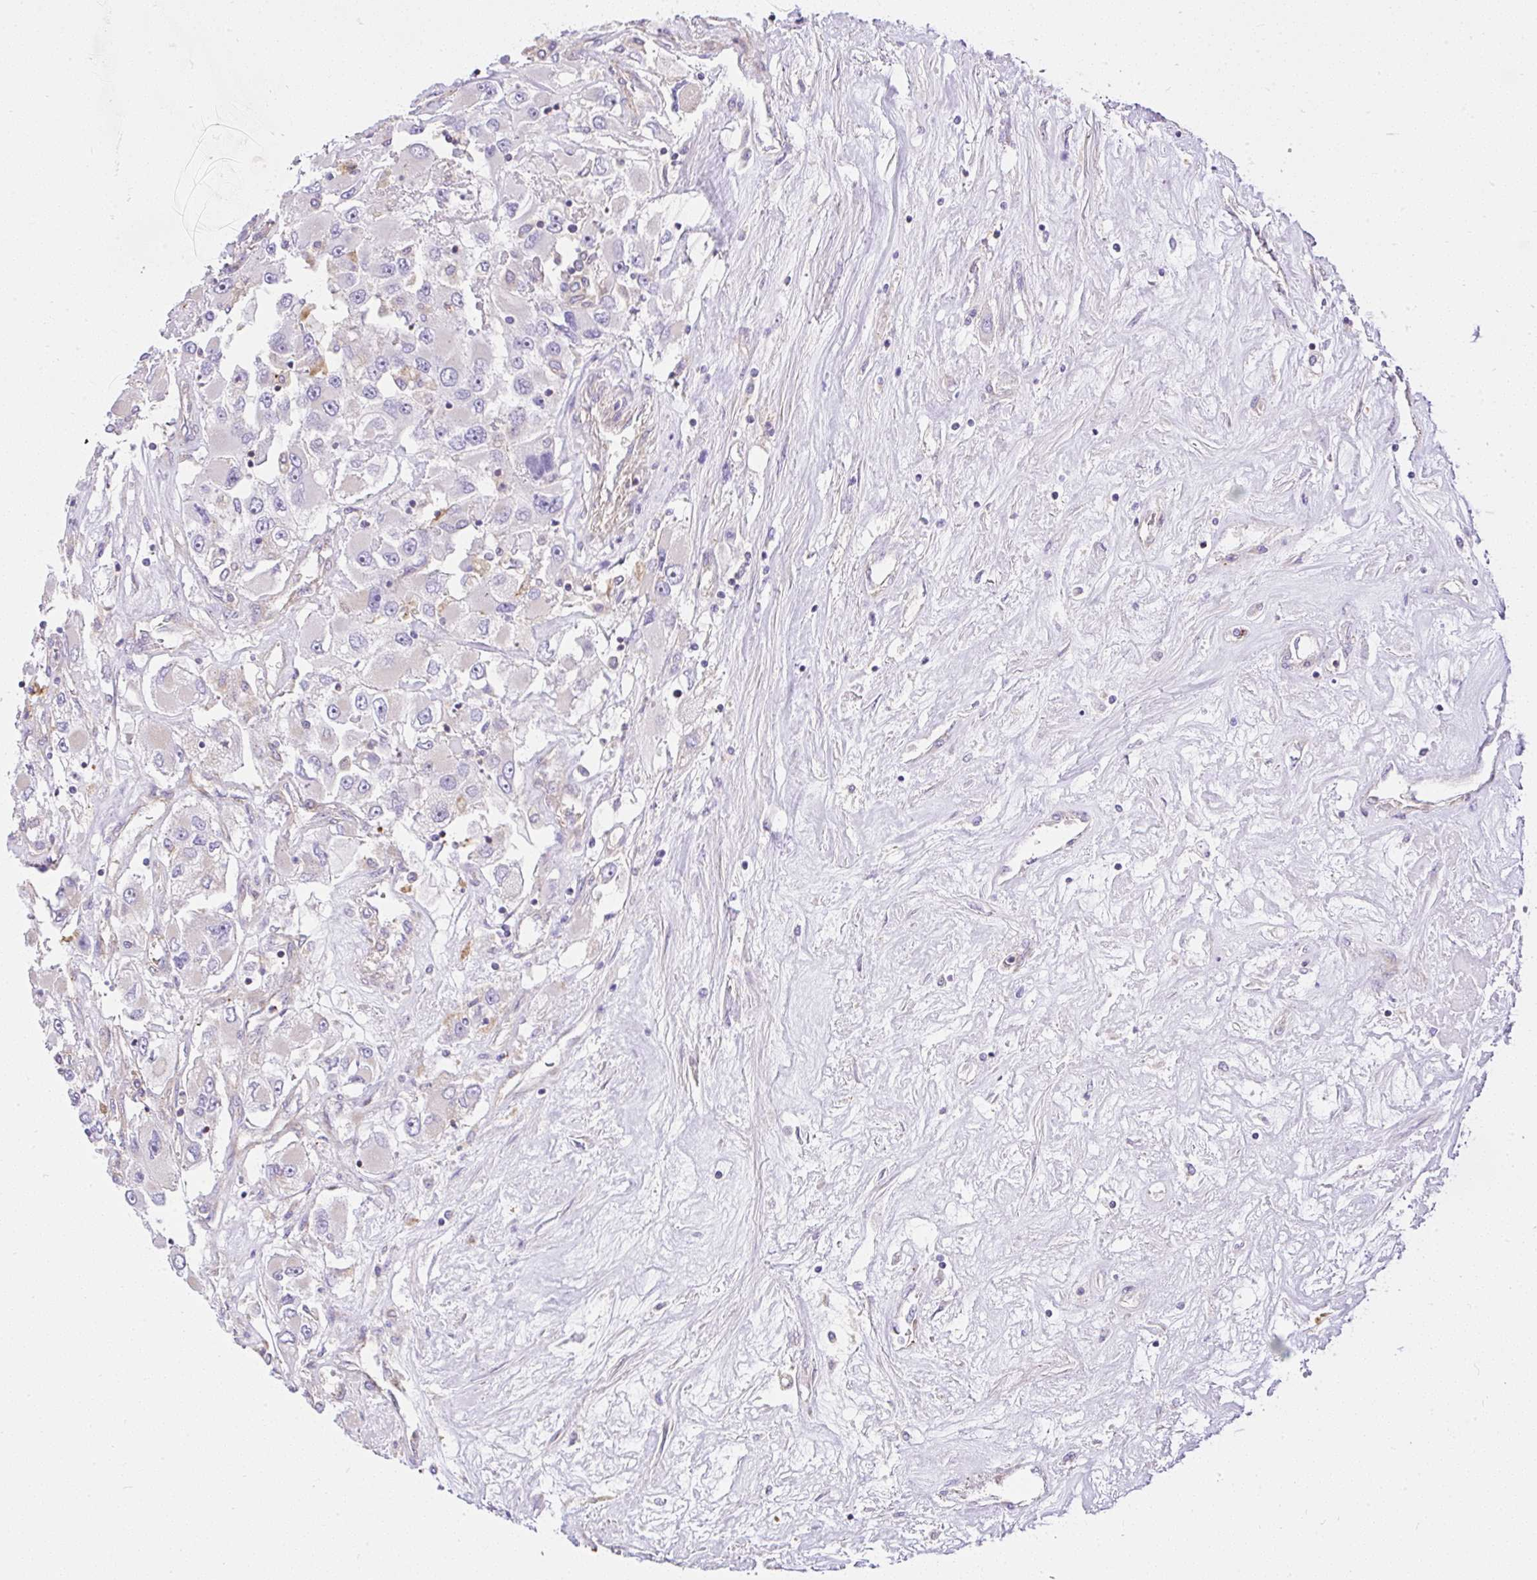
{"staining": {"intensity": "negative", "quantity": "none", "location": "none"}, "tissue": "renal cancer", "cell_type": "Tumor cells", "image_type": "cancer", "snomed": [{"axis": "morphology", "description": "Adenocarcinoma, NOS"}, {"axis": "topography", "description": "Kidney"}], "caption": "A micrograph of human renal cancer (adenocarcinoma) is negative for staining in tumor cells.", "gene": "CCDC142", "patient": {"sex": "female", "age": 52}}